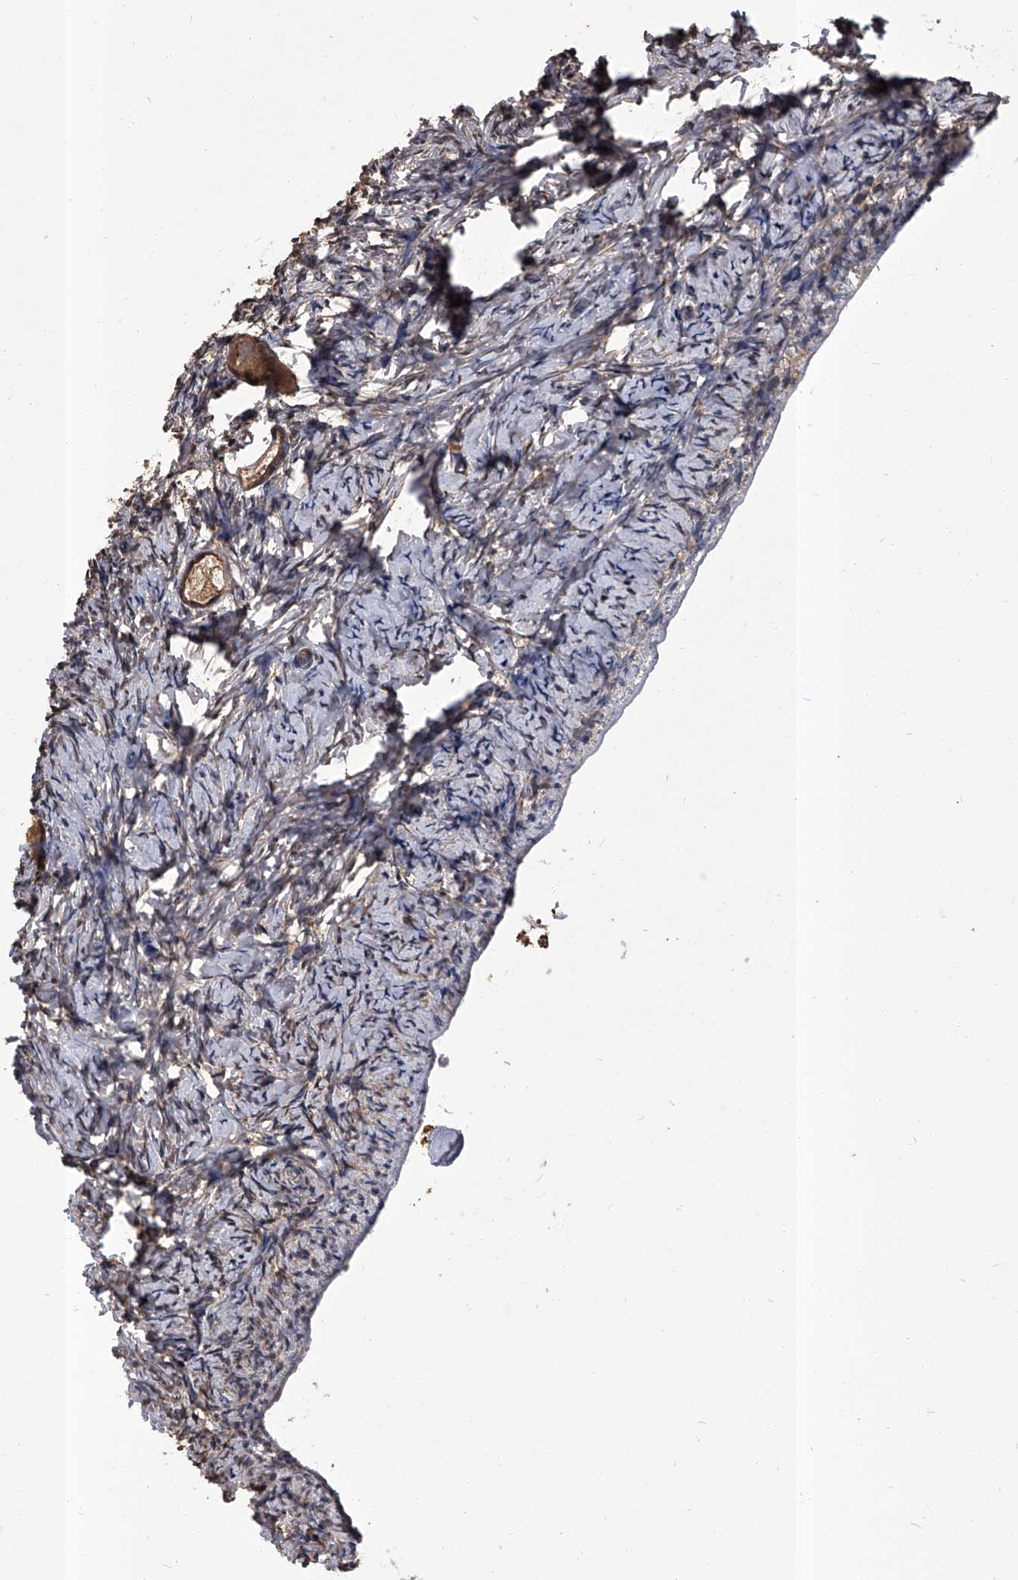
{"staining": {"intensity": "moderate", "quantity": ">75%", "location": "cytoplasmic/membranous"}, "tissue": "ovary", "cell_type": "Follicle cells", "image_type": "normal", "snomed": [{"axis": "morphology", "description": "Normal tissue, NOS"}, {"axis": "topography", "description": "Ovary"}], "caption": "The micrograph demonstrates immunohistochemical staining of unremarkable ovary. There is moderate cytoplasmic/membranous staining is identified in about >75% of follicle cells.", "gene": "SLC18B1", "patient": {"sex": "female", "age": 27}}